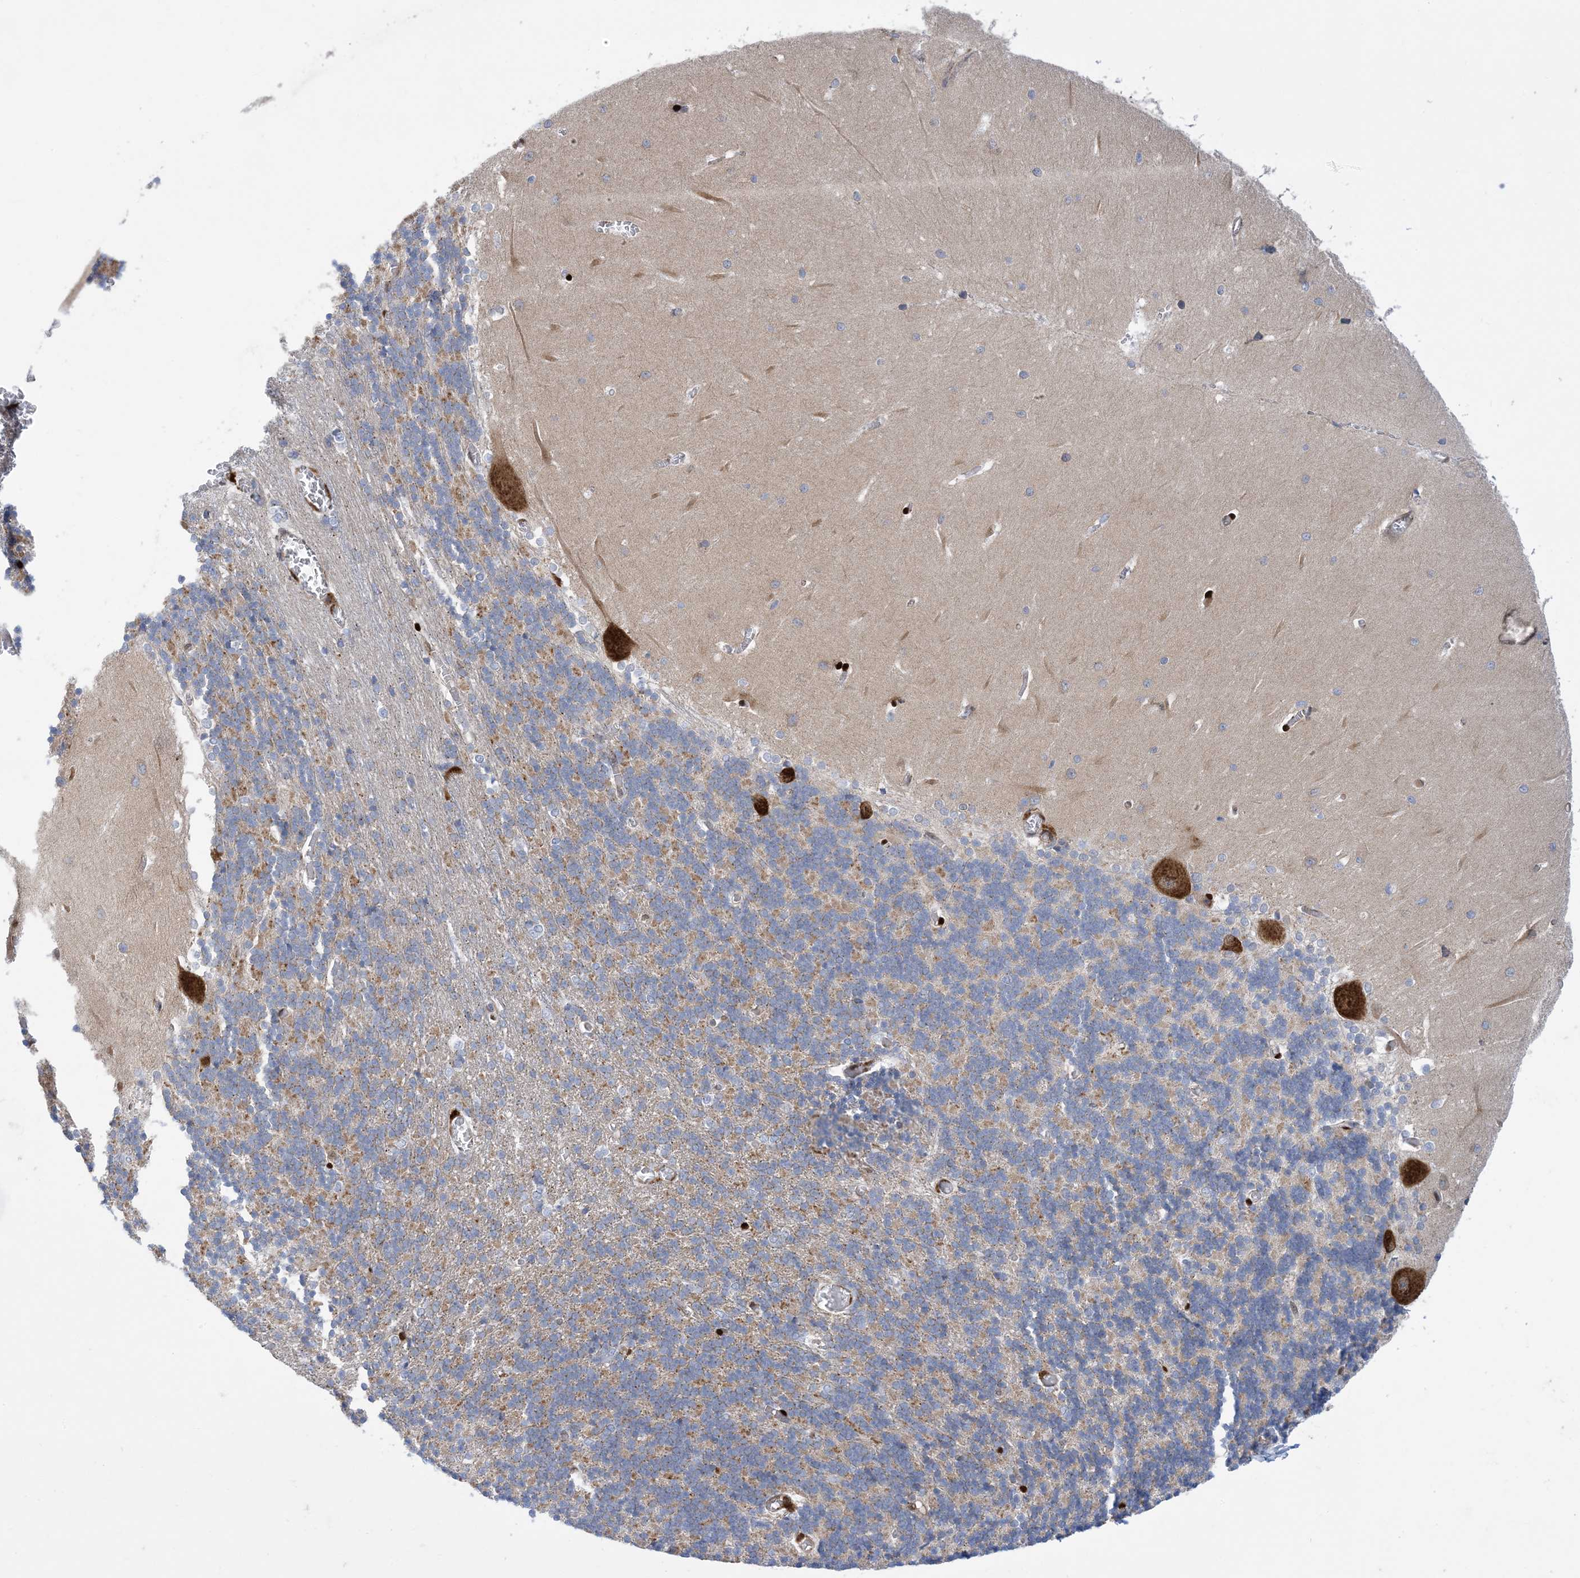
{"staining": {"intensity": "moderate", "quantity": "25%-75%", "location": "cytoplasmic/membranous"}, "tissue": "cerebellum", "cell_type": "Cells in granular layer", "image_type": "normal", "snomed": [{"axis": "morphology", "description": "Normal tissue, NOS"}, {"axis": "topography", "description": "Cerebellum"}], "caption": "A brown stain highlights moderate cytoplasmic/membranous positivity of a protein in cells in granular layer of unremarkable human cerebellum. The staining is performed using DAB brown chromogen to label protein expression. The nuclei are counter-stained blue using hematoxylin.", "gene": "RBMS3", "patient": {"sex": "male", "age": 57}}